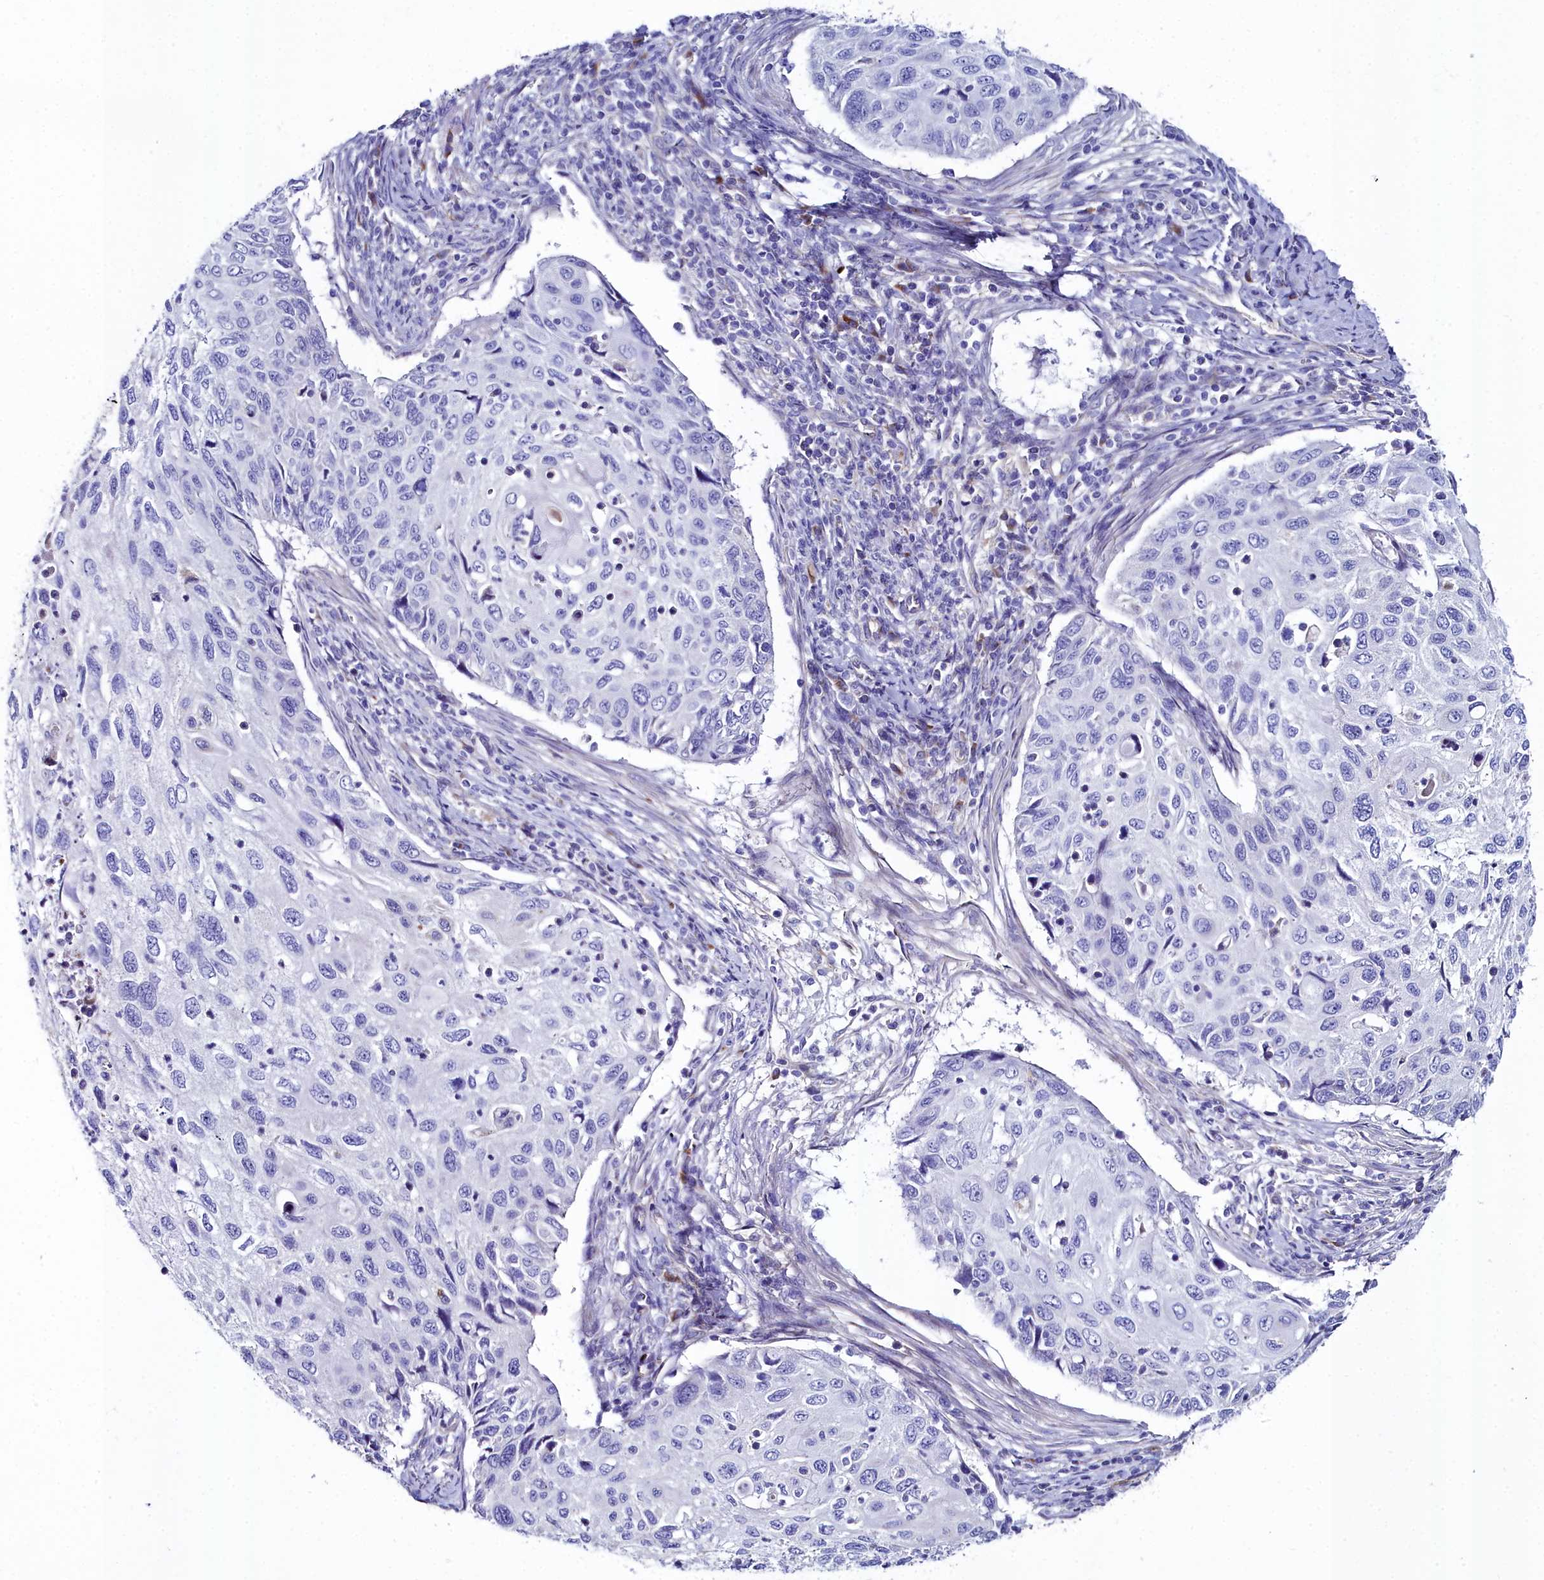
{"staining": {"intensity": "negative", "quantity": "none", "location": "none"}, "tissue": "cervical cancer", "cell_type": "Tumor cells", "image_type": "cancer", "snomed": [{"axis": "morphology", "description": "Squamous cell carcinoma, NOS"}, {"axis": "topography", "description": "Cervix"}], "caption": "High magnification brightfield microscopy of squamous cell carcinoma (cervical) stained with DAB (brown) and counterstained with hematoxylin (blue): tumor cells show no significant positivity.", "gene": "SLC49A3", "patient": {"sex": "female", "age": 70}}